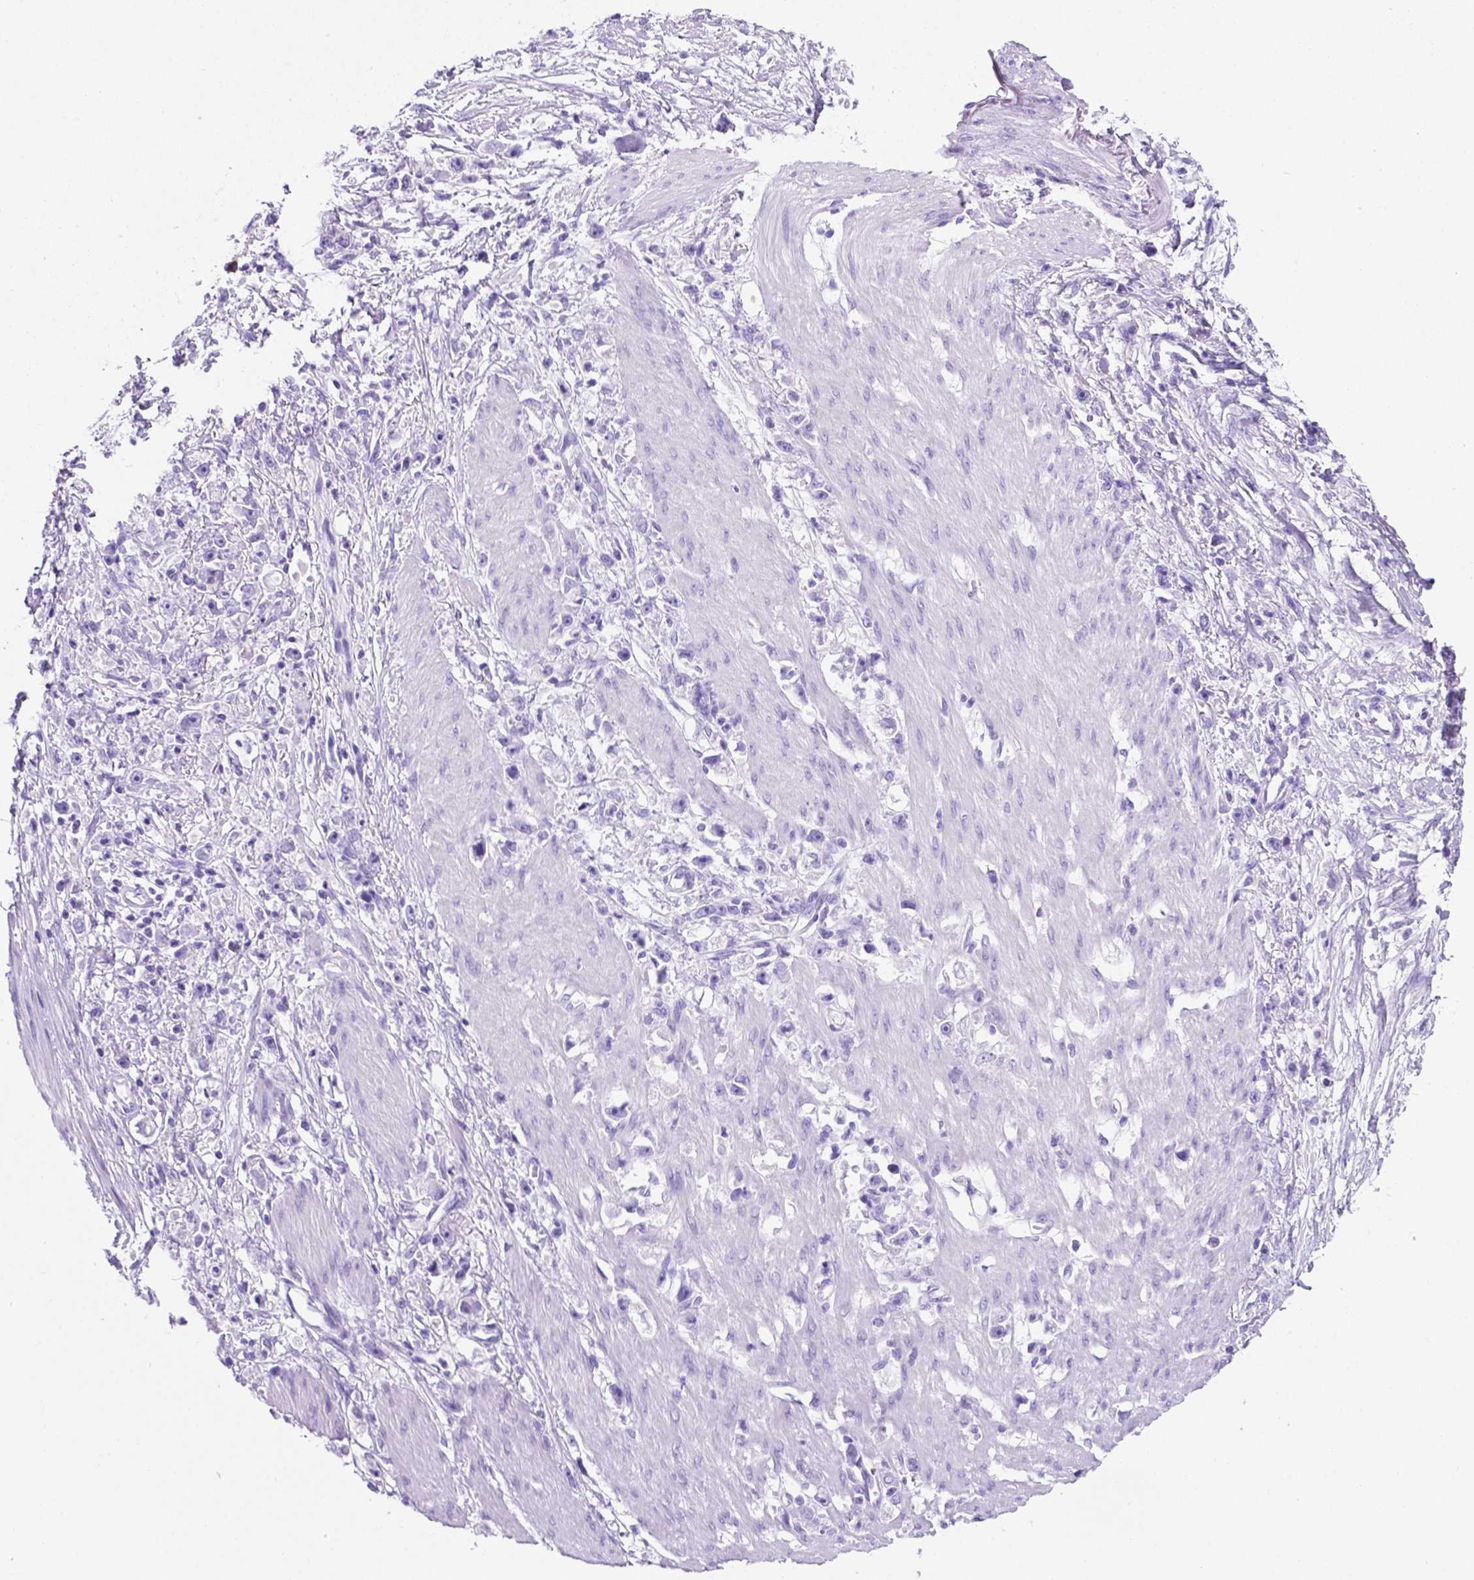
{"staining": {"intensity": "negative", "quantity": "none", "location": "none"}, "tissue": "stomach cancer", "cell_type": "Tumor cells", "image_type": "cancer", "snomed": [{"axis": "morphology", "description": "Adenocarcinoma, NOS"}, {"axis": "topography", "description": "Stomach"}], "caption": "Stomach cancer (adenocarcinoma) stained for a protein using IHC exhibits no staining tumor cells.", "gene": "C17orf107", "patient": {"sex": "female", "age": 59}}